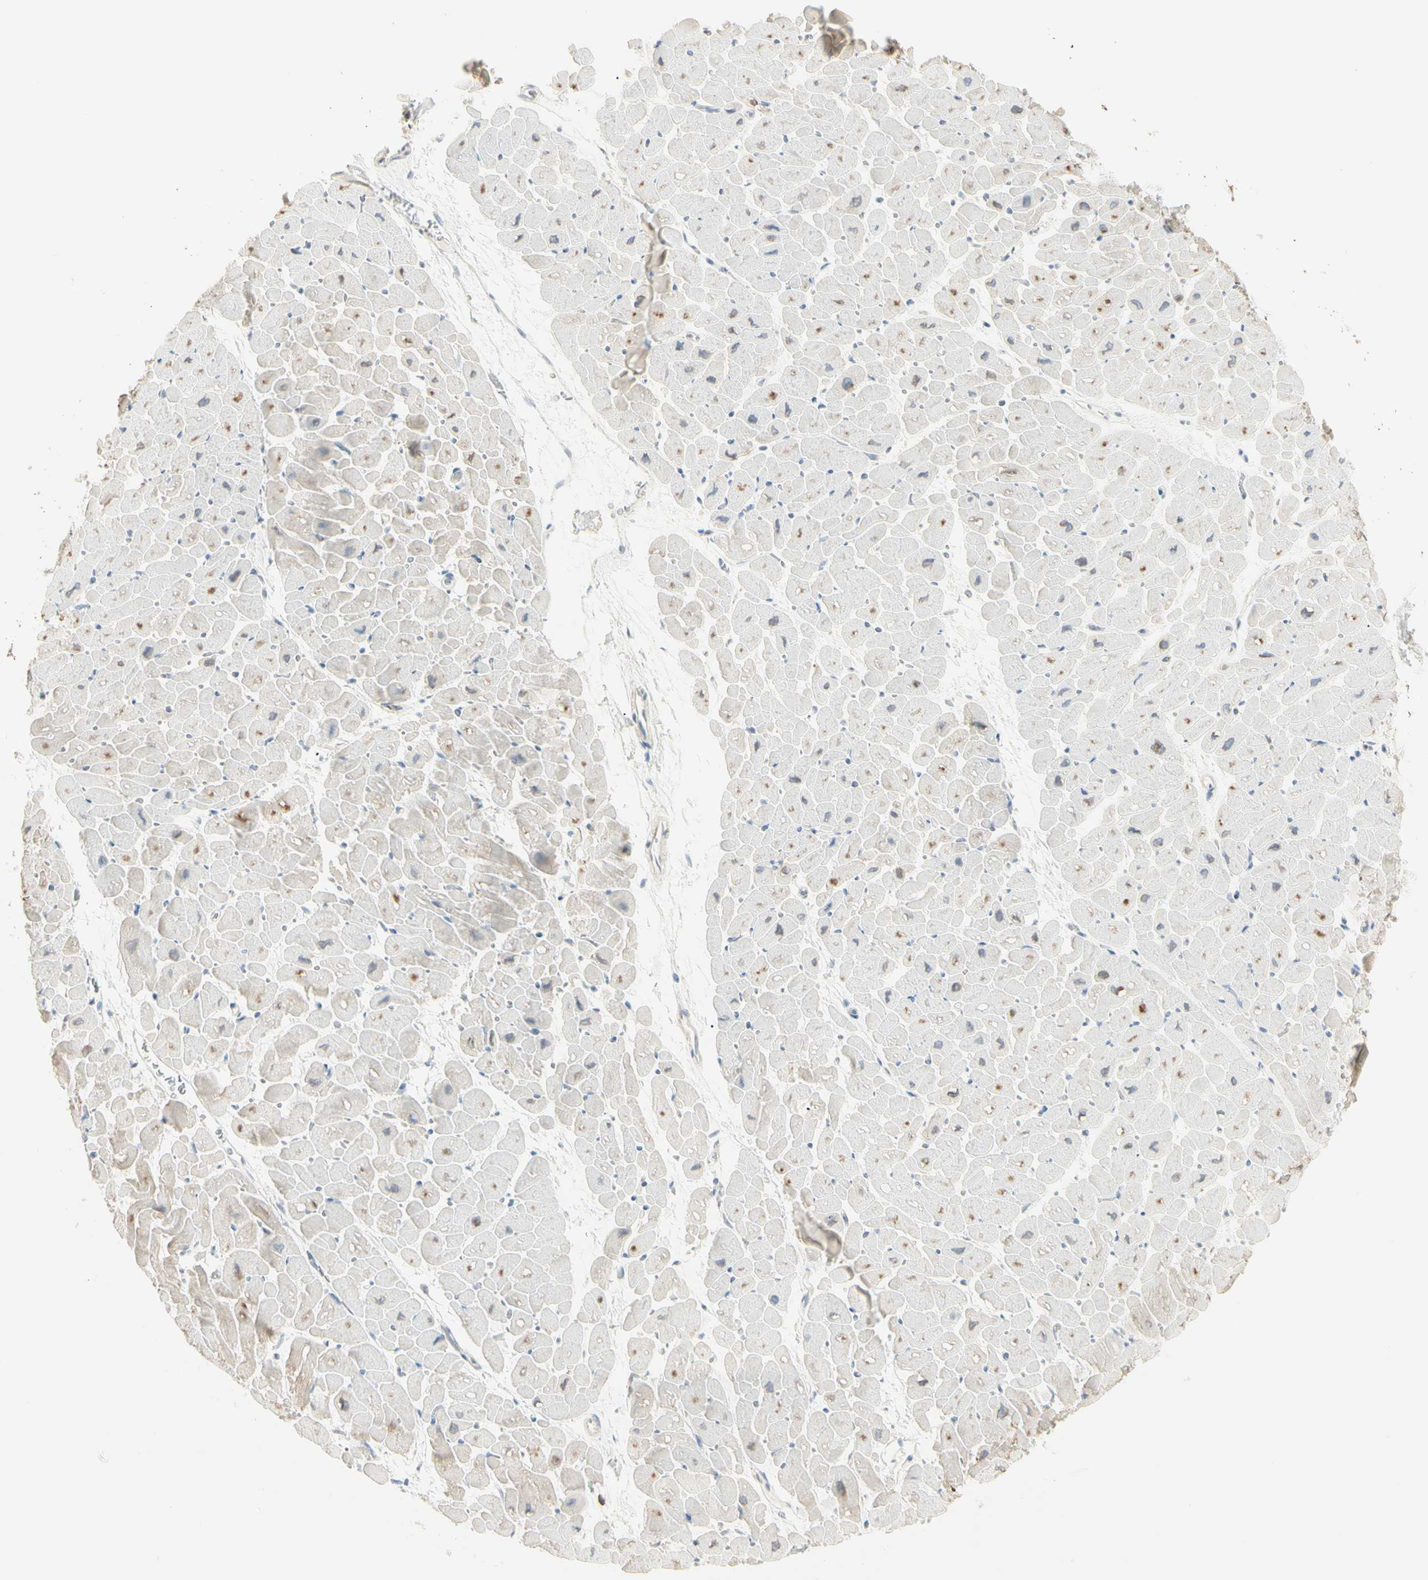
{"staining": {"intensity": "strong", "quantity": "<25%", "location": "cytoplasmic/membranous"}, "tissue": "heart muscle", "cell_type": "Cardiomyocytes", "image_type": "normal", "snomed": [{"axis": "morphology", "description": "Normal tissue, NOS"}, {"axis": "topography", "description": "Heart"}], "caption": "This is a micrograph of immunohistochemistry (IHC) staining of unremarkable heart muscle, which shows strong positivity in the cytoplasmic/membranous of cardiomyocytes.", "gene": "ALDH18A1", "patient": {"sex": "male", "age": 45}}